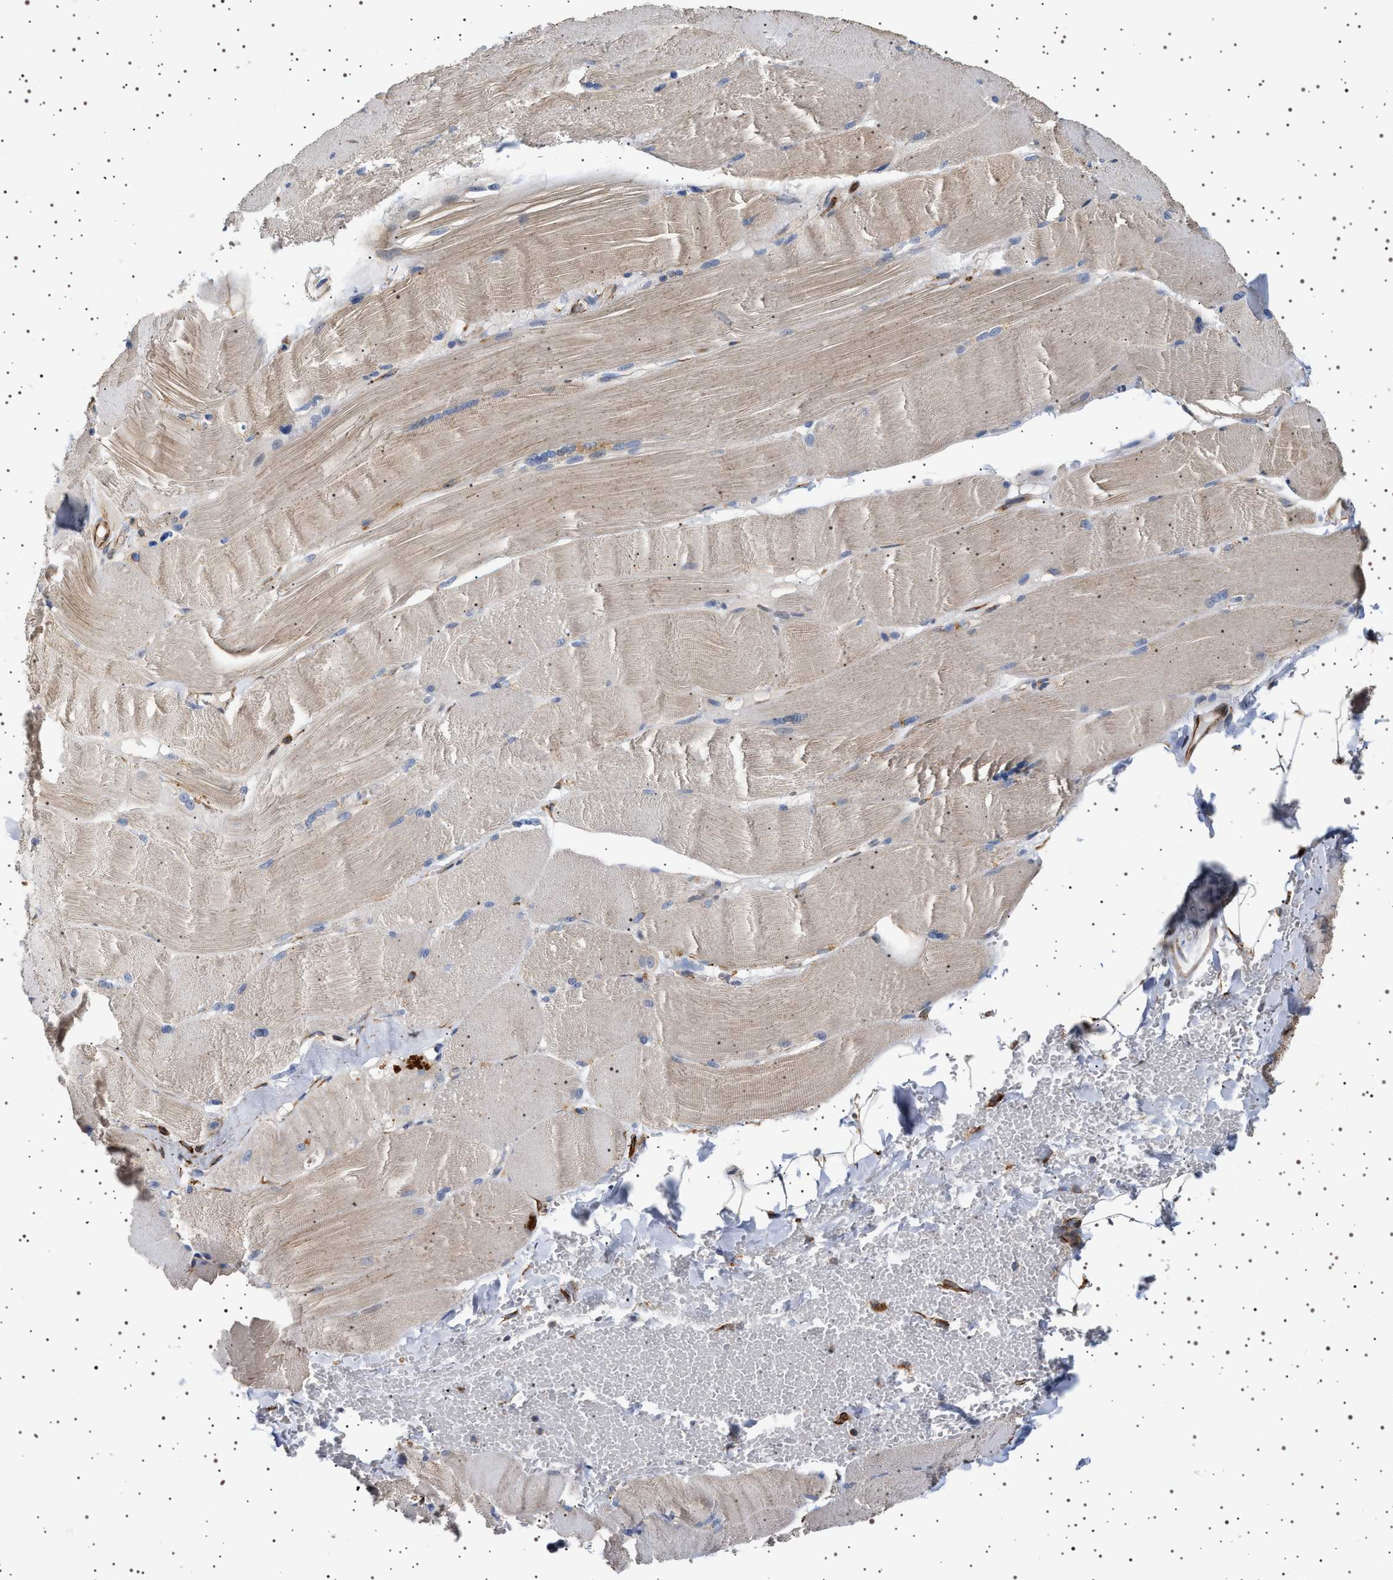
{"staining": {"intensity": "weak", "quantity": "25%-75%", "location": "cytoplasmic/membranous"}, "tissue": "skeletal muscle", "cell_type": "Myocytes", "image_type": "normal", "snomed": [{"axis": "morphology", "description": "Normal tissue, NOS"}, {"axis": "topography", "description": "Skin"}, {"axis": "topography", "description": "Skeletal muscle"}], "caption": "Immunohistochemical staining of benign human skeletal muscle reveals weak cytoplasmic/membranous protein expression in approximately 25%-75% of myocytes. (DAB (3,3'-diaminobenzidine) IHC with brightfield microscopy, high magnification).", "gene": "TRUB2", "patient": {"sex": "male", "age": 83}}